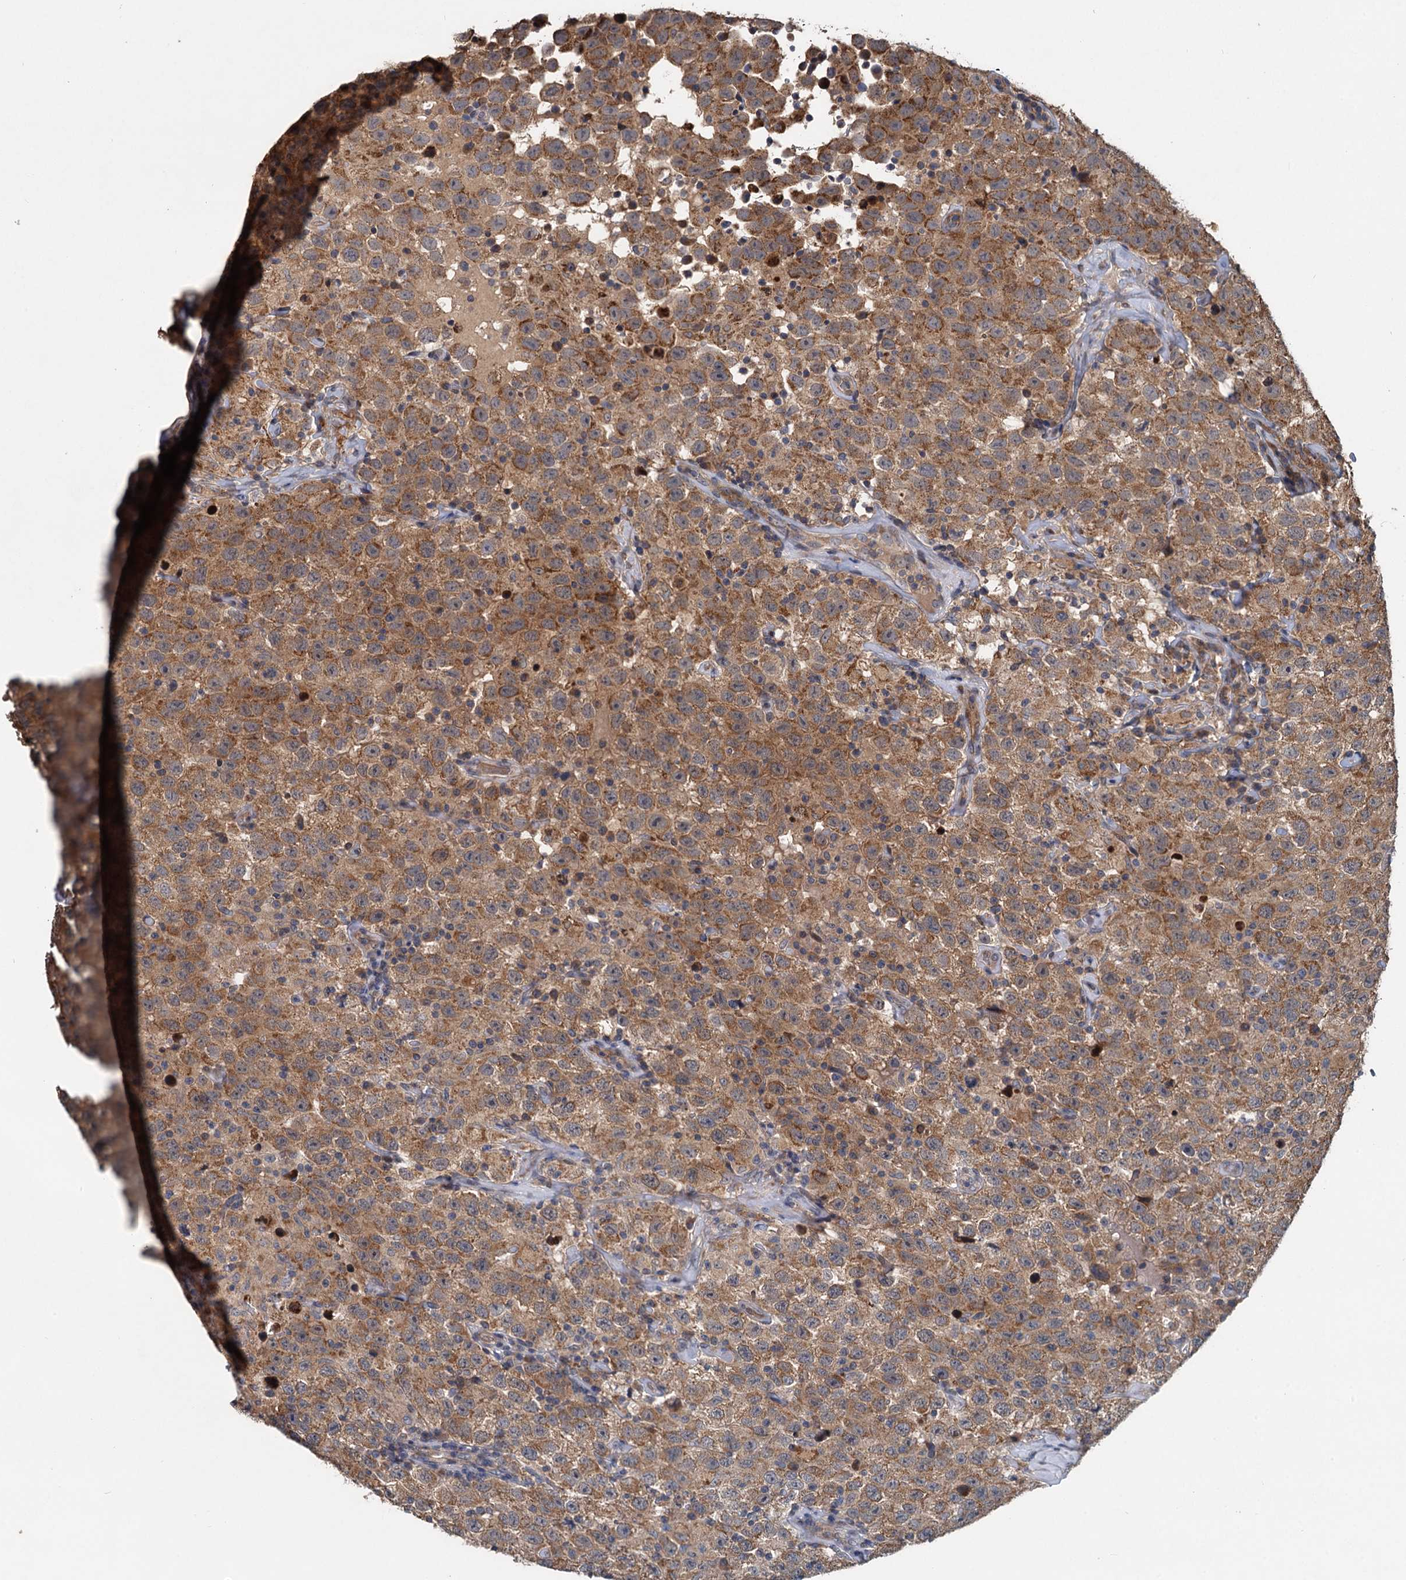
{"staining": {"intensity": "moderate", "quantity": ">75%", "location": "cytoplasmic/membranous"}, "tissue": "testis cancer", "cell_type": "Tumor cells", "image_type": "cancer", "snomed": [{"axis": "morphology", "description": "Seminoma, NOS"}, {"axis": "topography", "description": "Testis"}], "caption": "Human testis cancer stained for a protein (brown) shows moderate cytoplasmic/membranous positive expression in about >75% of tumor cells.", "gene": "OTUB1", "patient": {"sex": "male", "age": 41}}